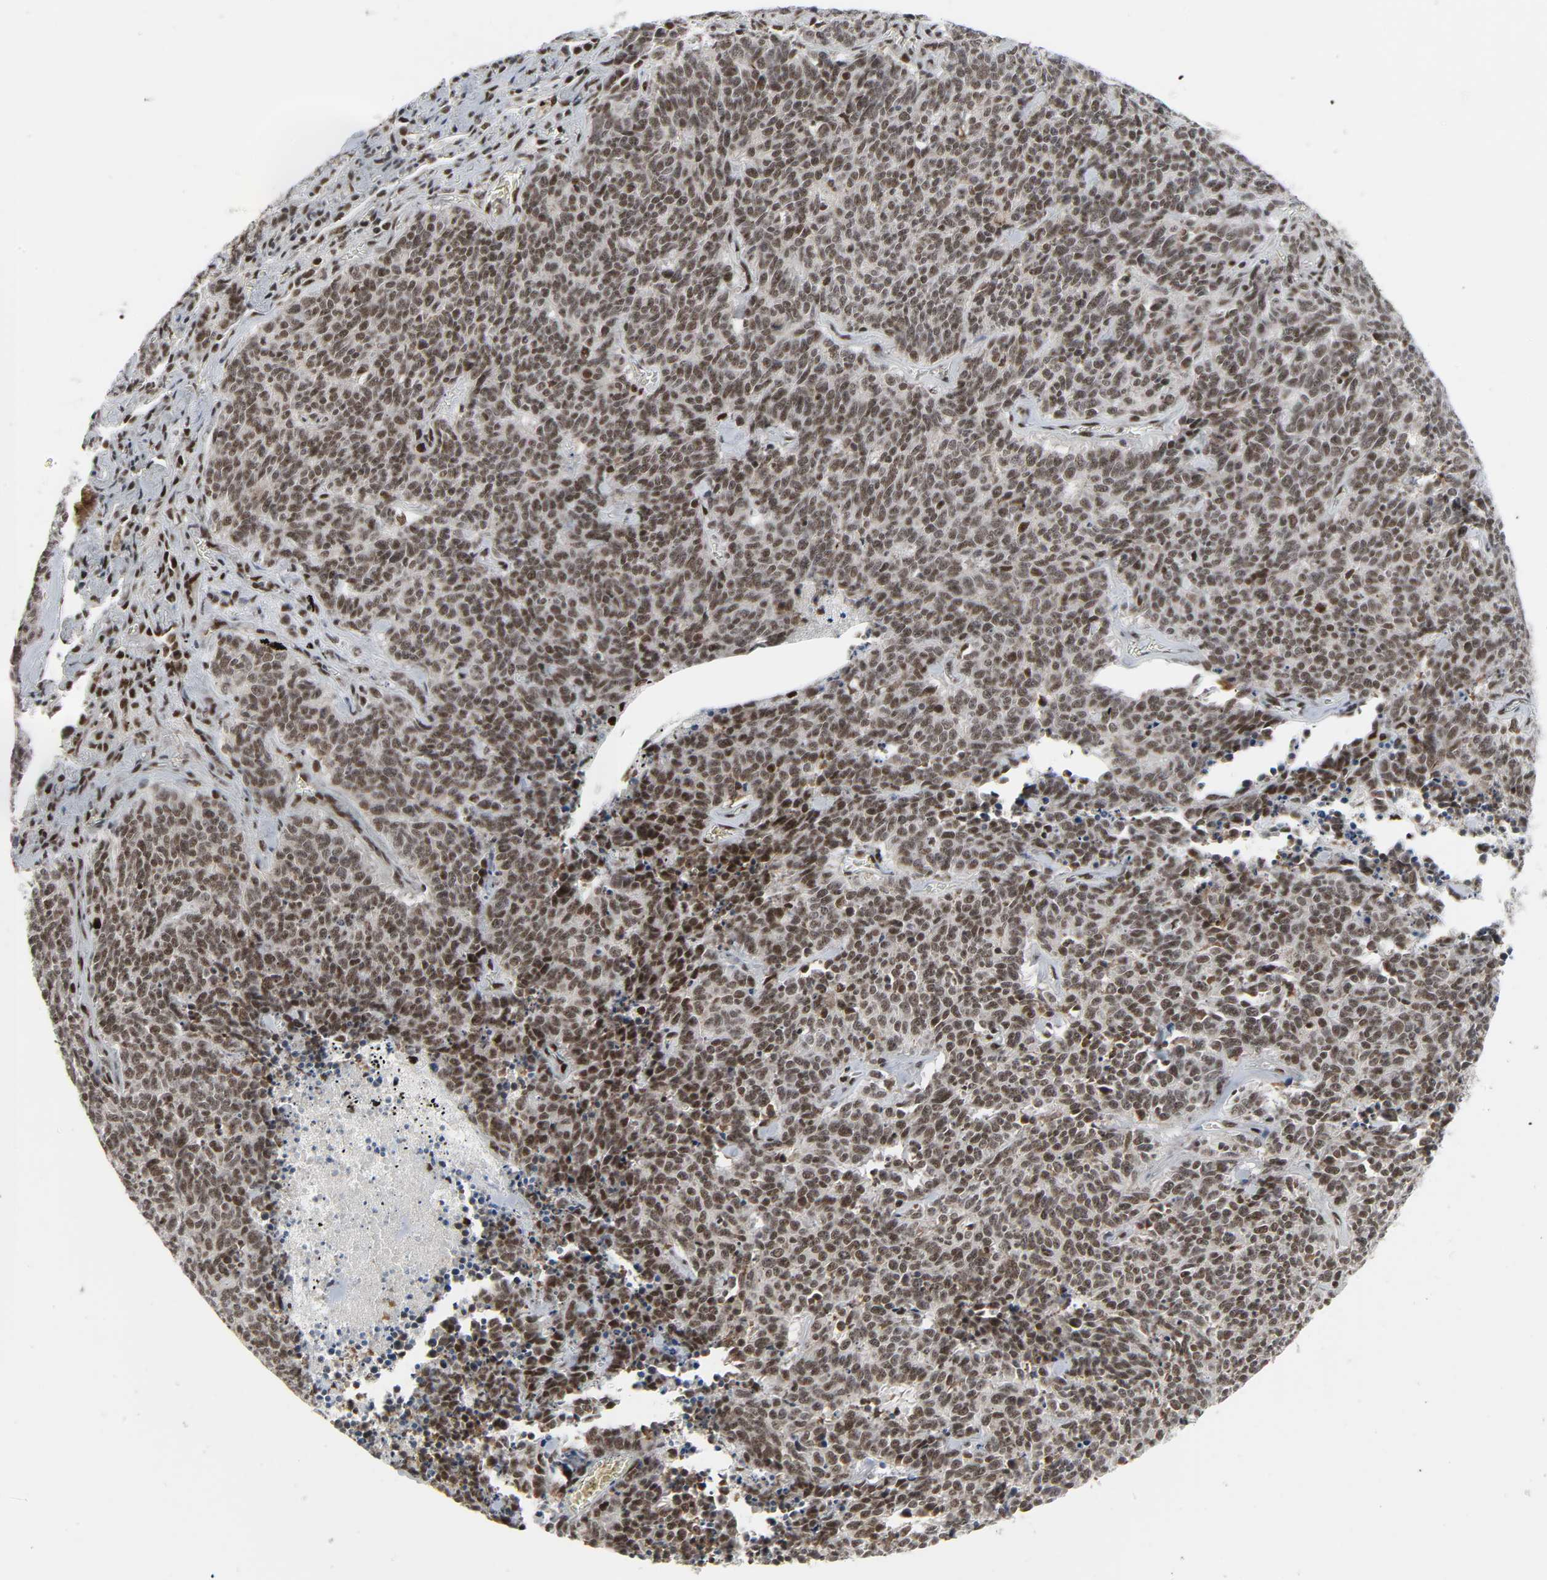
{"staining": {"intensity": "moderate", "quantity": ">75%", "location": "nuclear"}, "tissue": "lung cancer", "cell_type": "Tumor cells", "image_type": "cancer", "snomed": [{"axis": "morphology", "description": "Neoplasm, malignant, NOS"}, {"axis": "topography", "description": "Lung"}], "caption": "Human lung cancer stained with a brown dye demonstrates moderate nuclear positive staining in approximately >75% of tumor cells.", "gene": "CDK7", "patient": {"sex": "female", "age": 58}}